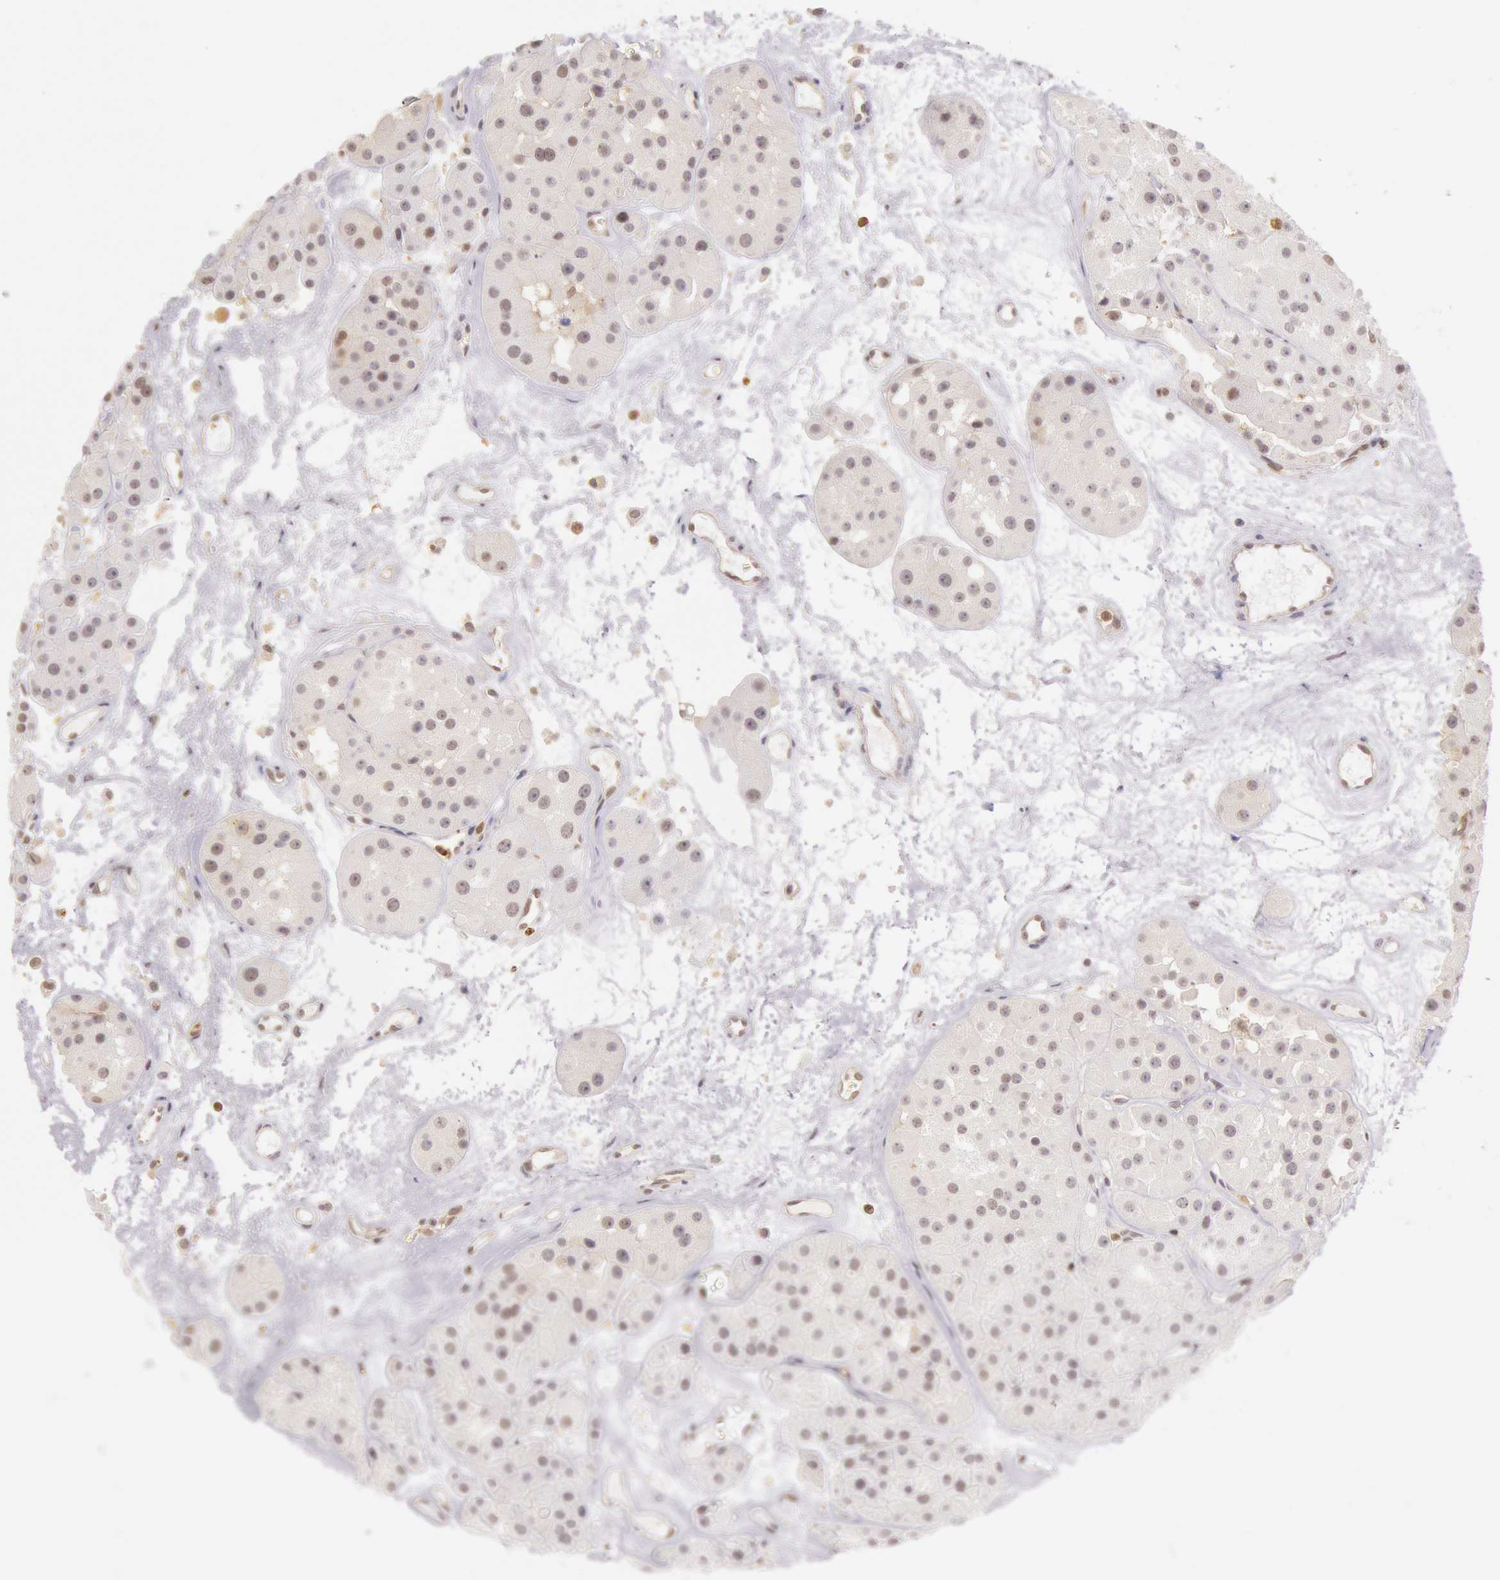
{"staining": {"intensity": "weak", "quantity": "<25%", "location": "nuclear"}, "tissue": "renal cancer", "cell_type": "Tumor cells", "image_type": "cancer", "snomed": [{"axis": "morphology", "description": "Adenocarcinoma, uncertain malignant potential"}, {"axis": "topography", "description": "Kidney"}], "caption": "A photomicrograph of adenocarcinoma,  uncertain malignant potential (renal) stained for a protein displays no brown staining in tumor cells.", "gene": "HIF1A", "patient": {"sex": "male", "age": 63}}